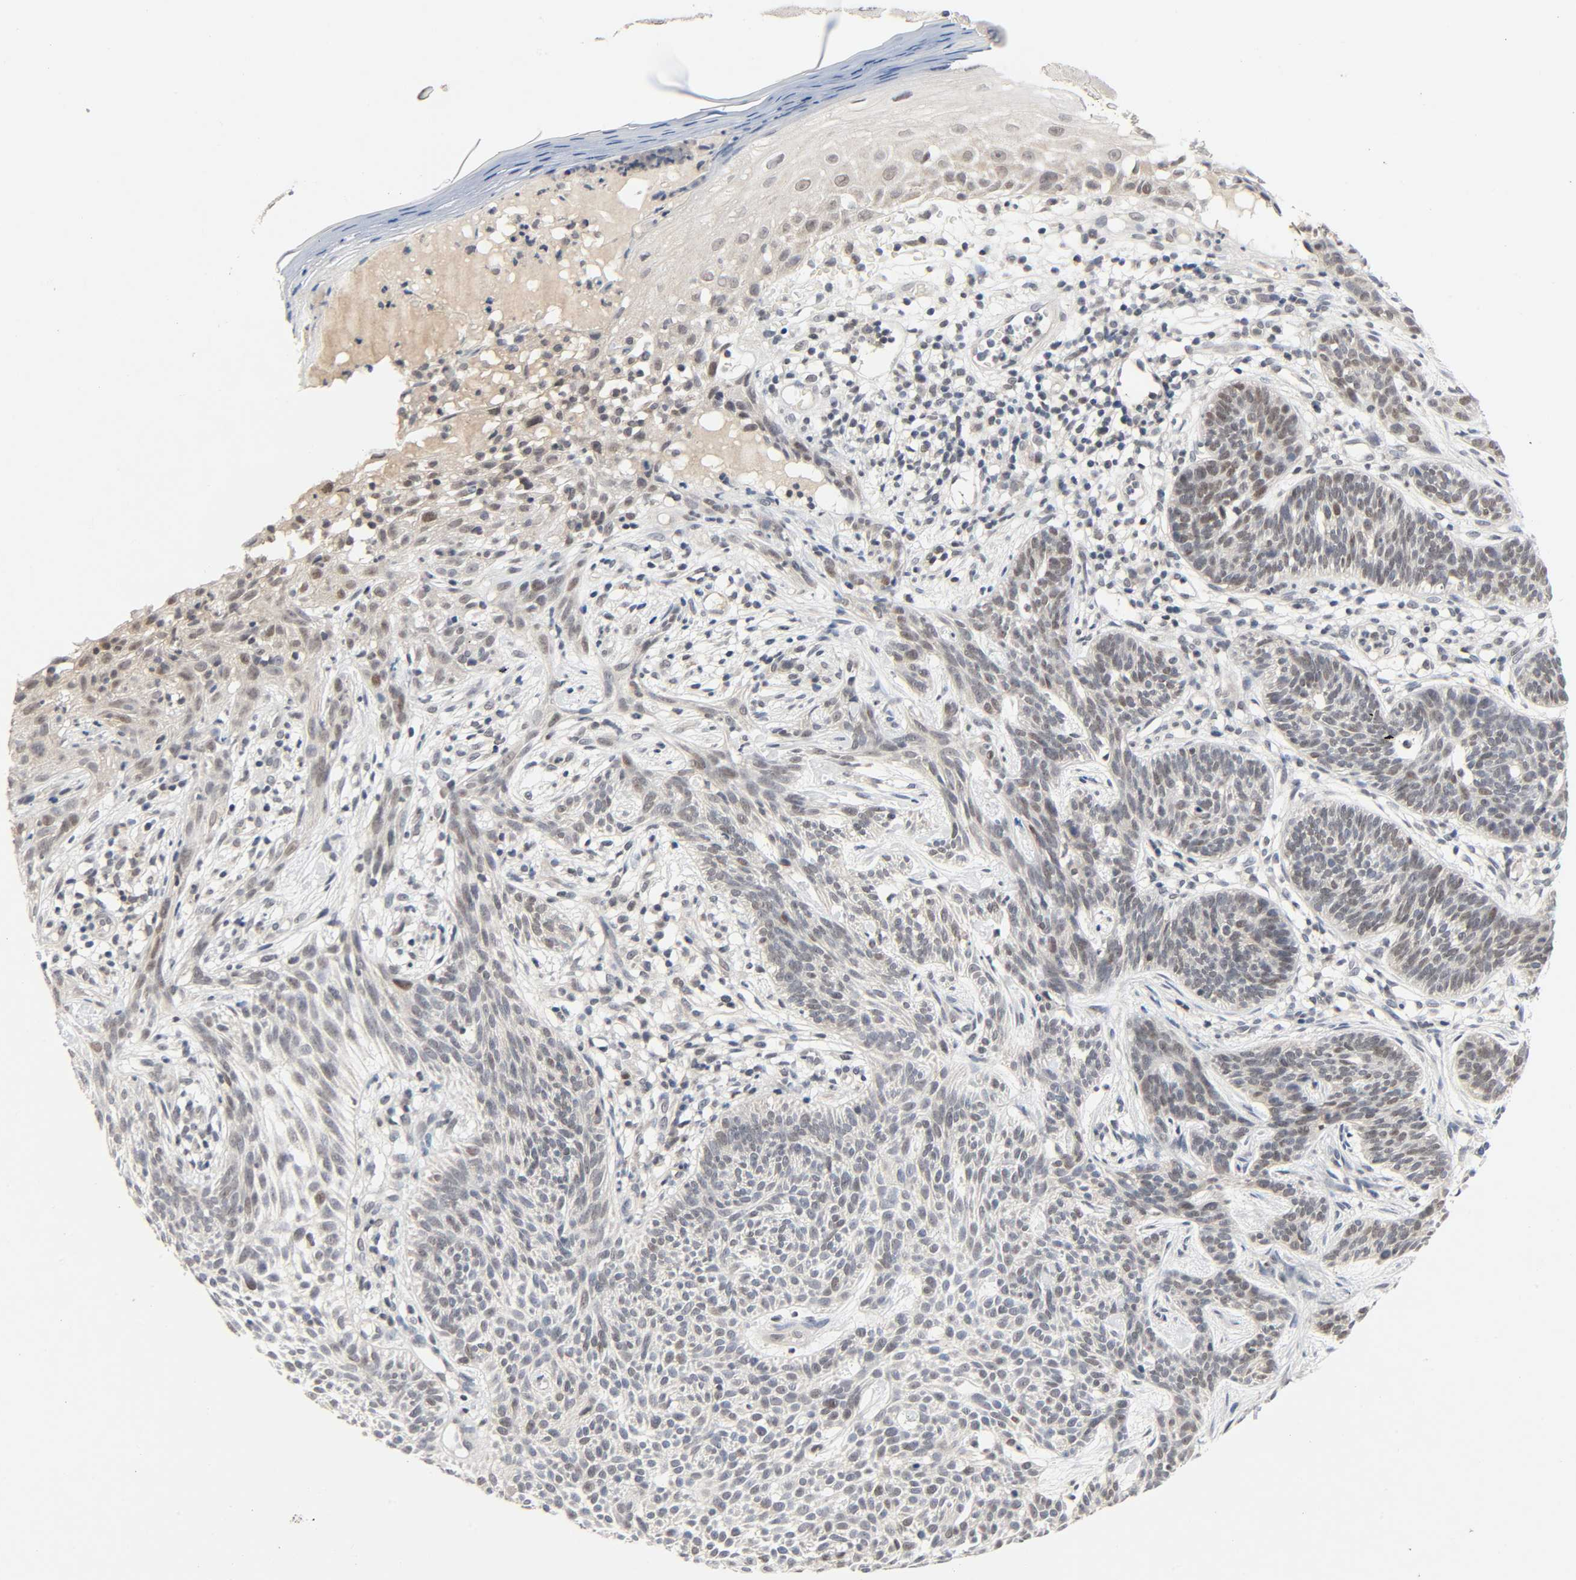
{"staining": {"intensity": "weak", "quantity": "<25%", "location": "nuclear"}, "tissue": "skin cancer", "cell_type": "Tumor cells", "image_type": "cancer", "snomed": [{"axis": "morphology", "description": "Normal tissue, NOS"}, {"axis": "morphology", "description": "Basal cell carcinoma"}, {"axis": "topography", "description": "Skin"}], "caption": "Human basal cell carcinoma (skin) stained for a protein using immunohistochemistry (IHC) demonstrates no expression in tumor cells.", "gene": "MAPKAPK5", "patient": {"sex": "female", "age": 69}}